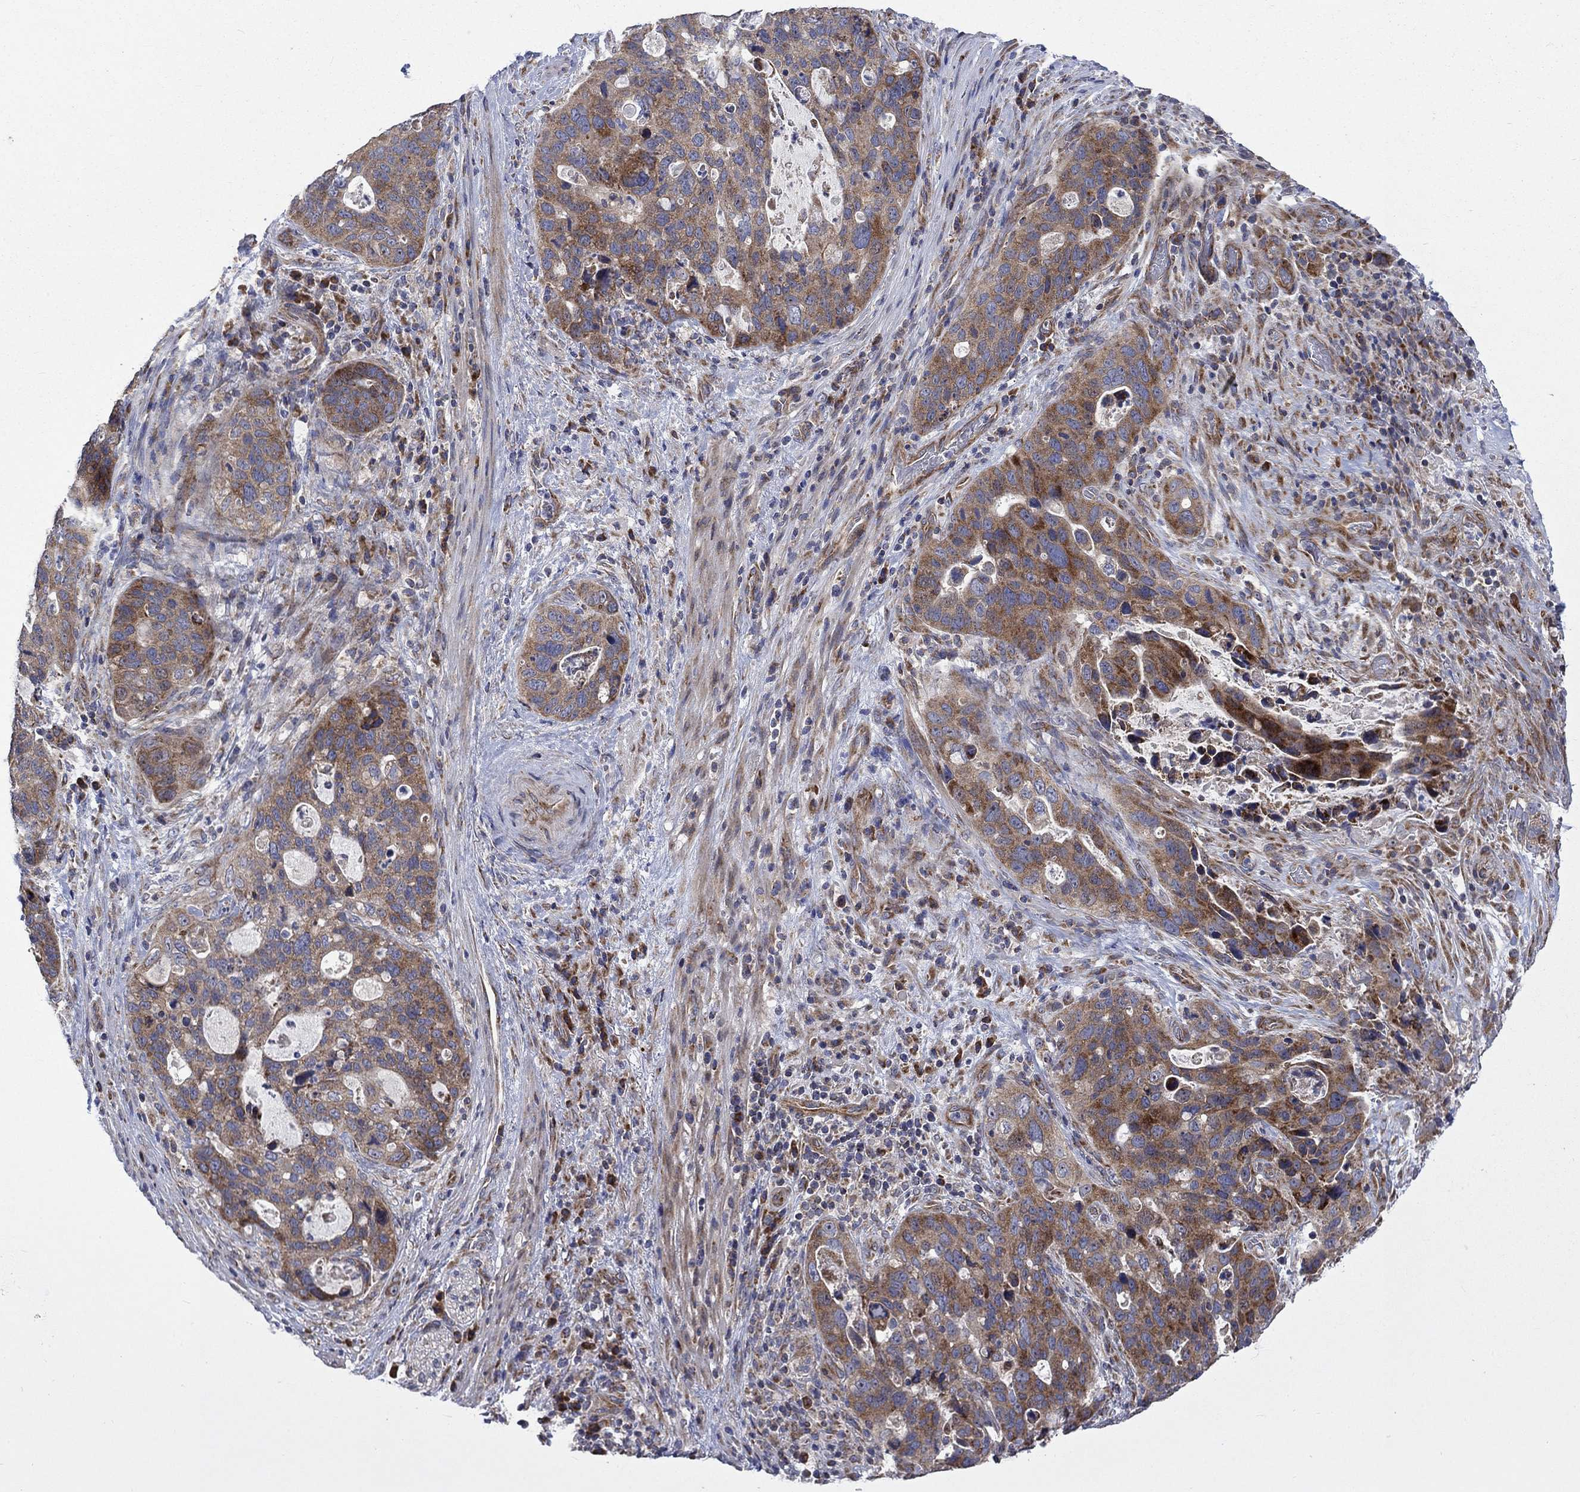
{"staining": {"intensity": "moderate", "quantity": "25%-75%", "location": "cytoplasmic/membranous"}, "tissue": "stomach cancer", "cell_type": "Tumor cells", "image_type": "cancer", "snomed": [{"axis": "morphology", "description": "Adenocarcinoma, NOS"}, {"axis": "topography", "description": "Stomach"}], "caption": "Moderate cytoplasmic/membranous positivity for a protein is seen in approximately 25%-75% of tumor cells of adenocarcinoma (stomach) using immunohistochemistry (IHC).", "gene": "RPLP0", "patient": {"sex": "male", "age": 54}}